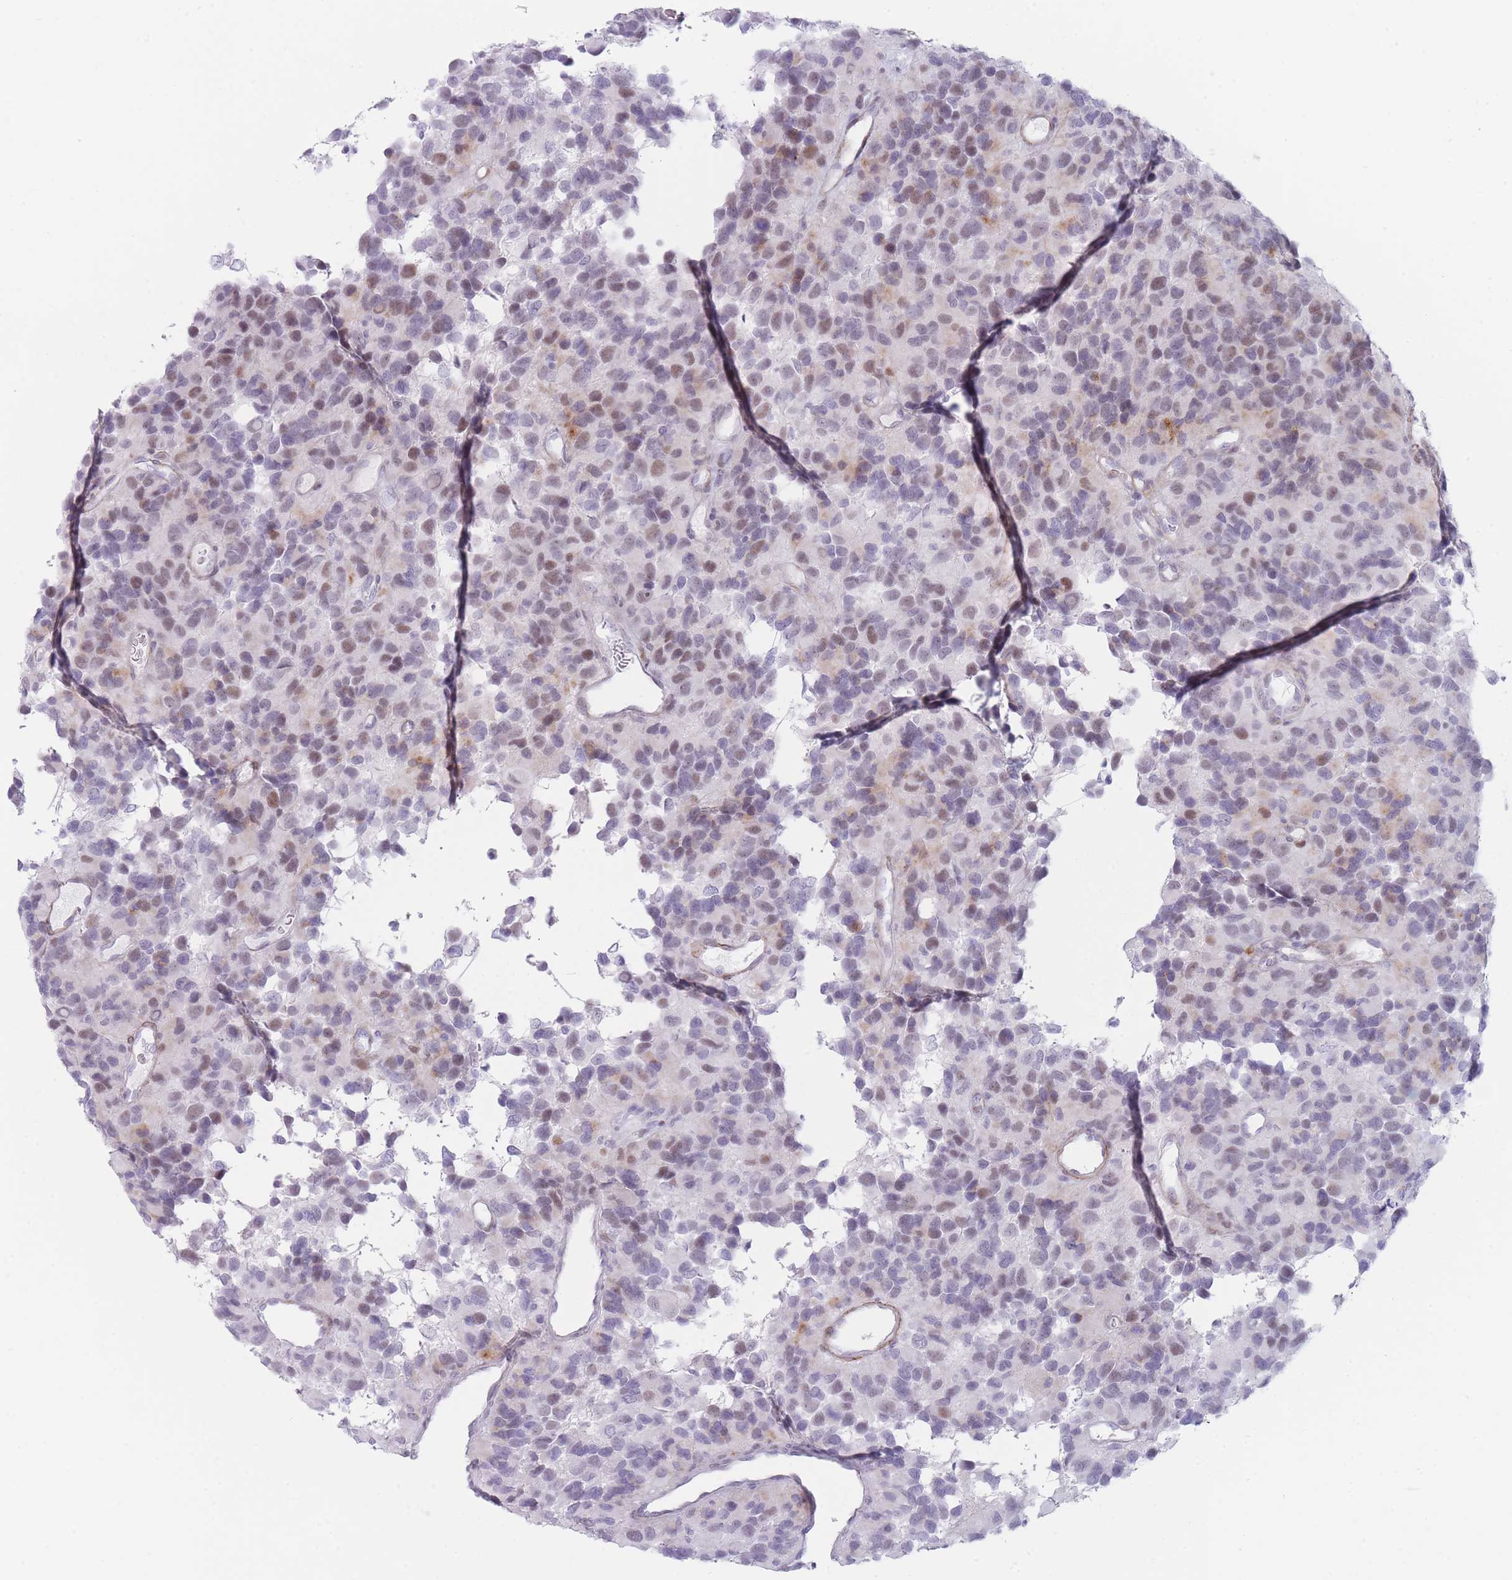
{"staining": {"intensity": "moderate", "quantity": "<25%", "location": "nuclear"}, "tissue": "glioma", "cell_type": "Tumor cells", "image_type": "cancer", "snomed": [{"axis": "morphology", "description": "Glioma, malignant, High grade"}, {"axis": "topography", "description": "Brain"}], "caption": "Immunohistochemical staining of glioma demonstrates low levels of moderate nuclear positivity in about <25% of tumor cells. (Stains: DAB (3,3'-diaminobenzidine) in brown, nuclei in blue, Microscopy: brightfield microscopy at high magnification).", "gene": "IFNA6", "patient": {"sex": "male", "age": 77}}